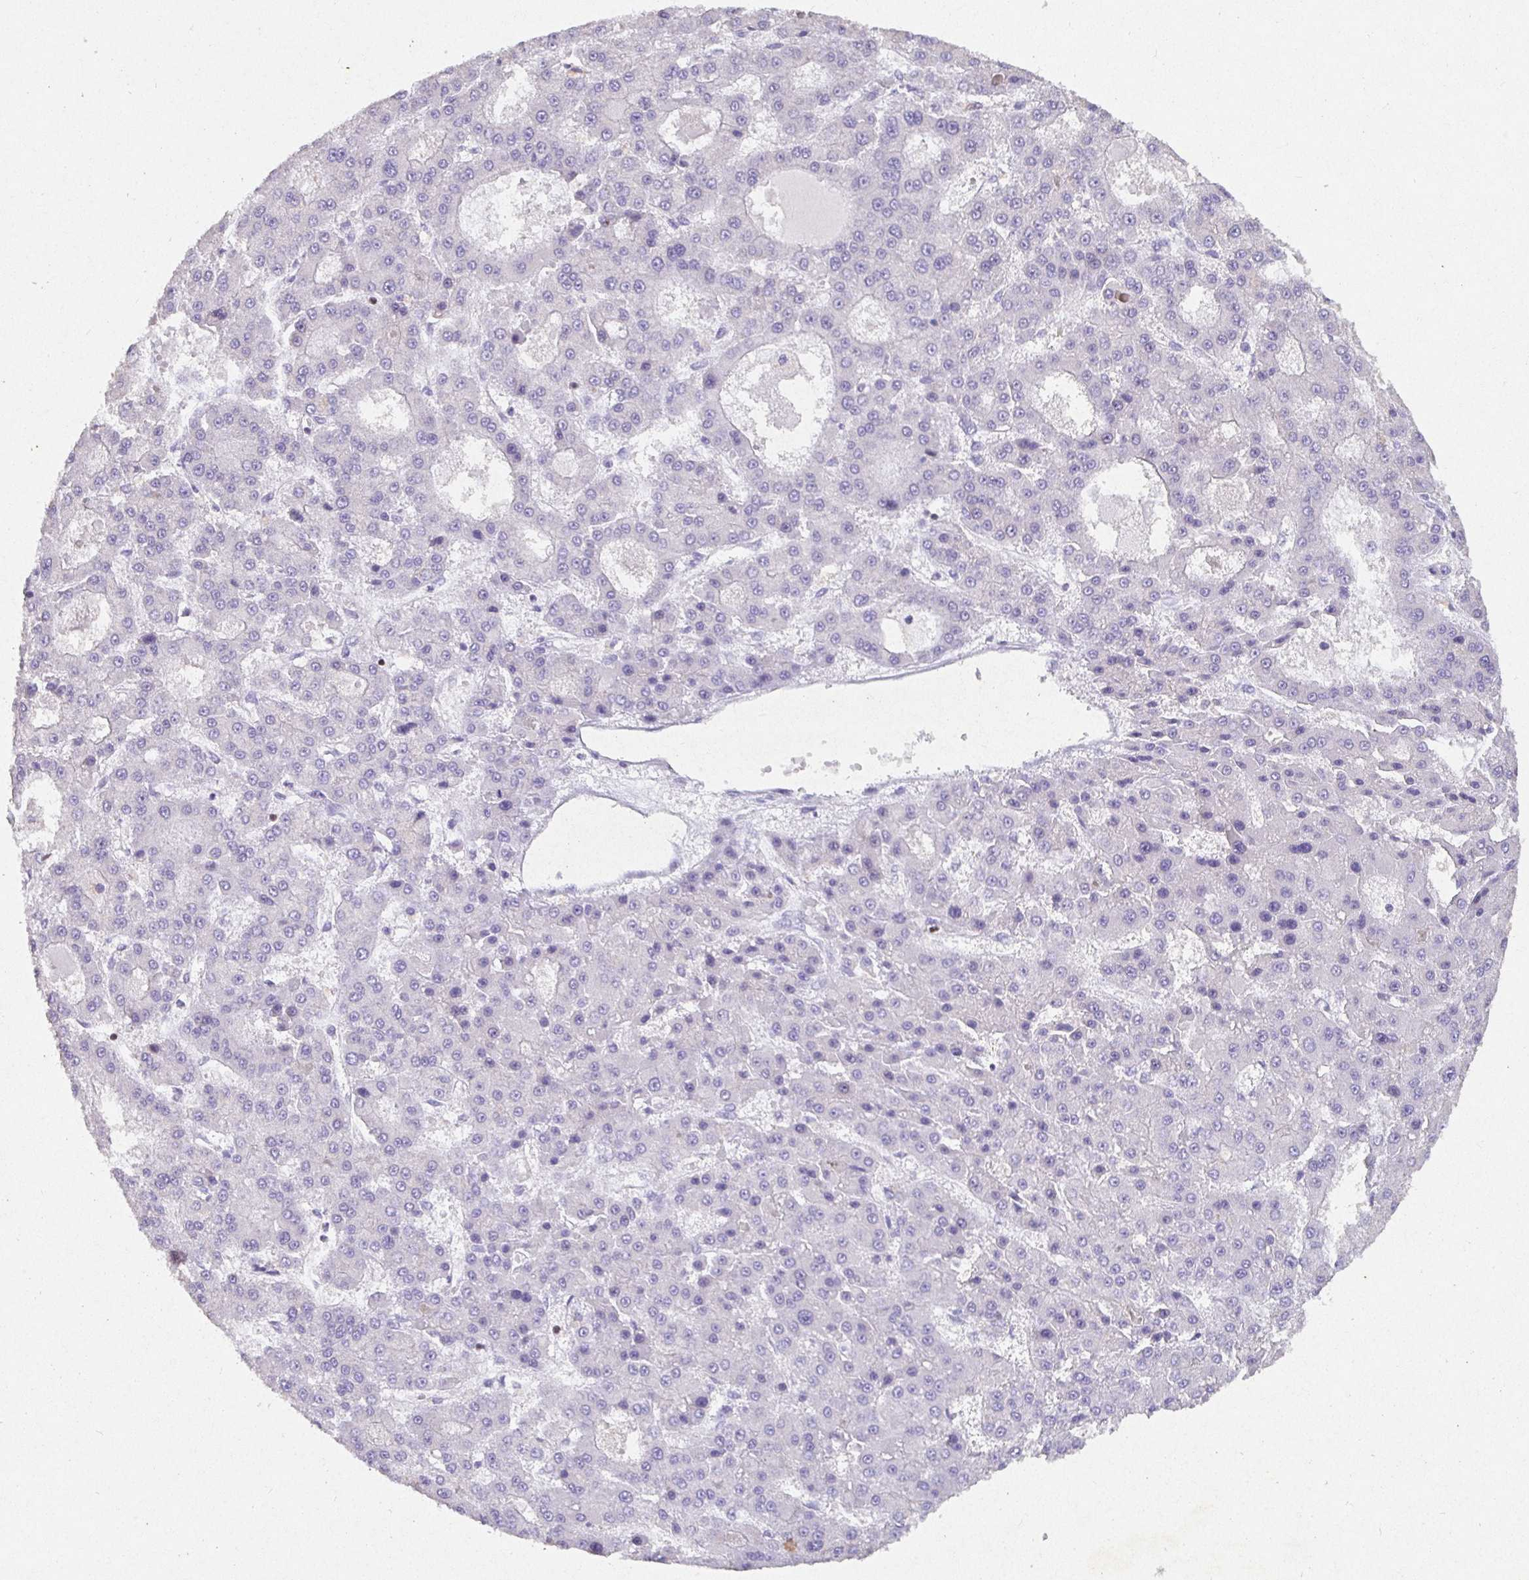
{"staining": {"intensity": "negative", "quantity": "none", "location": "none"}, "tissue": "liver cancer", "cell_type": "Tumor cells", "image_type": "cancer", "snomed": [{"axis": "morphology", "description": "Carcinoma, Hepatocellular, NOS"}, {"axis": "topography", "description": "Liver"}], "caption": "Tumor cells show no significant protein positivity in liver cancer.", "gene": "SATB1", "patient": {"sex": "male", "age": 70}}